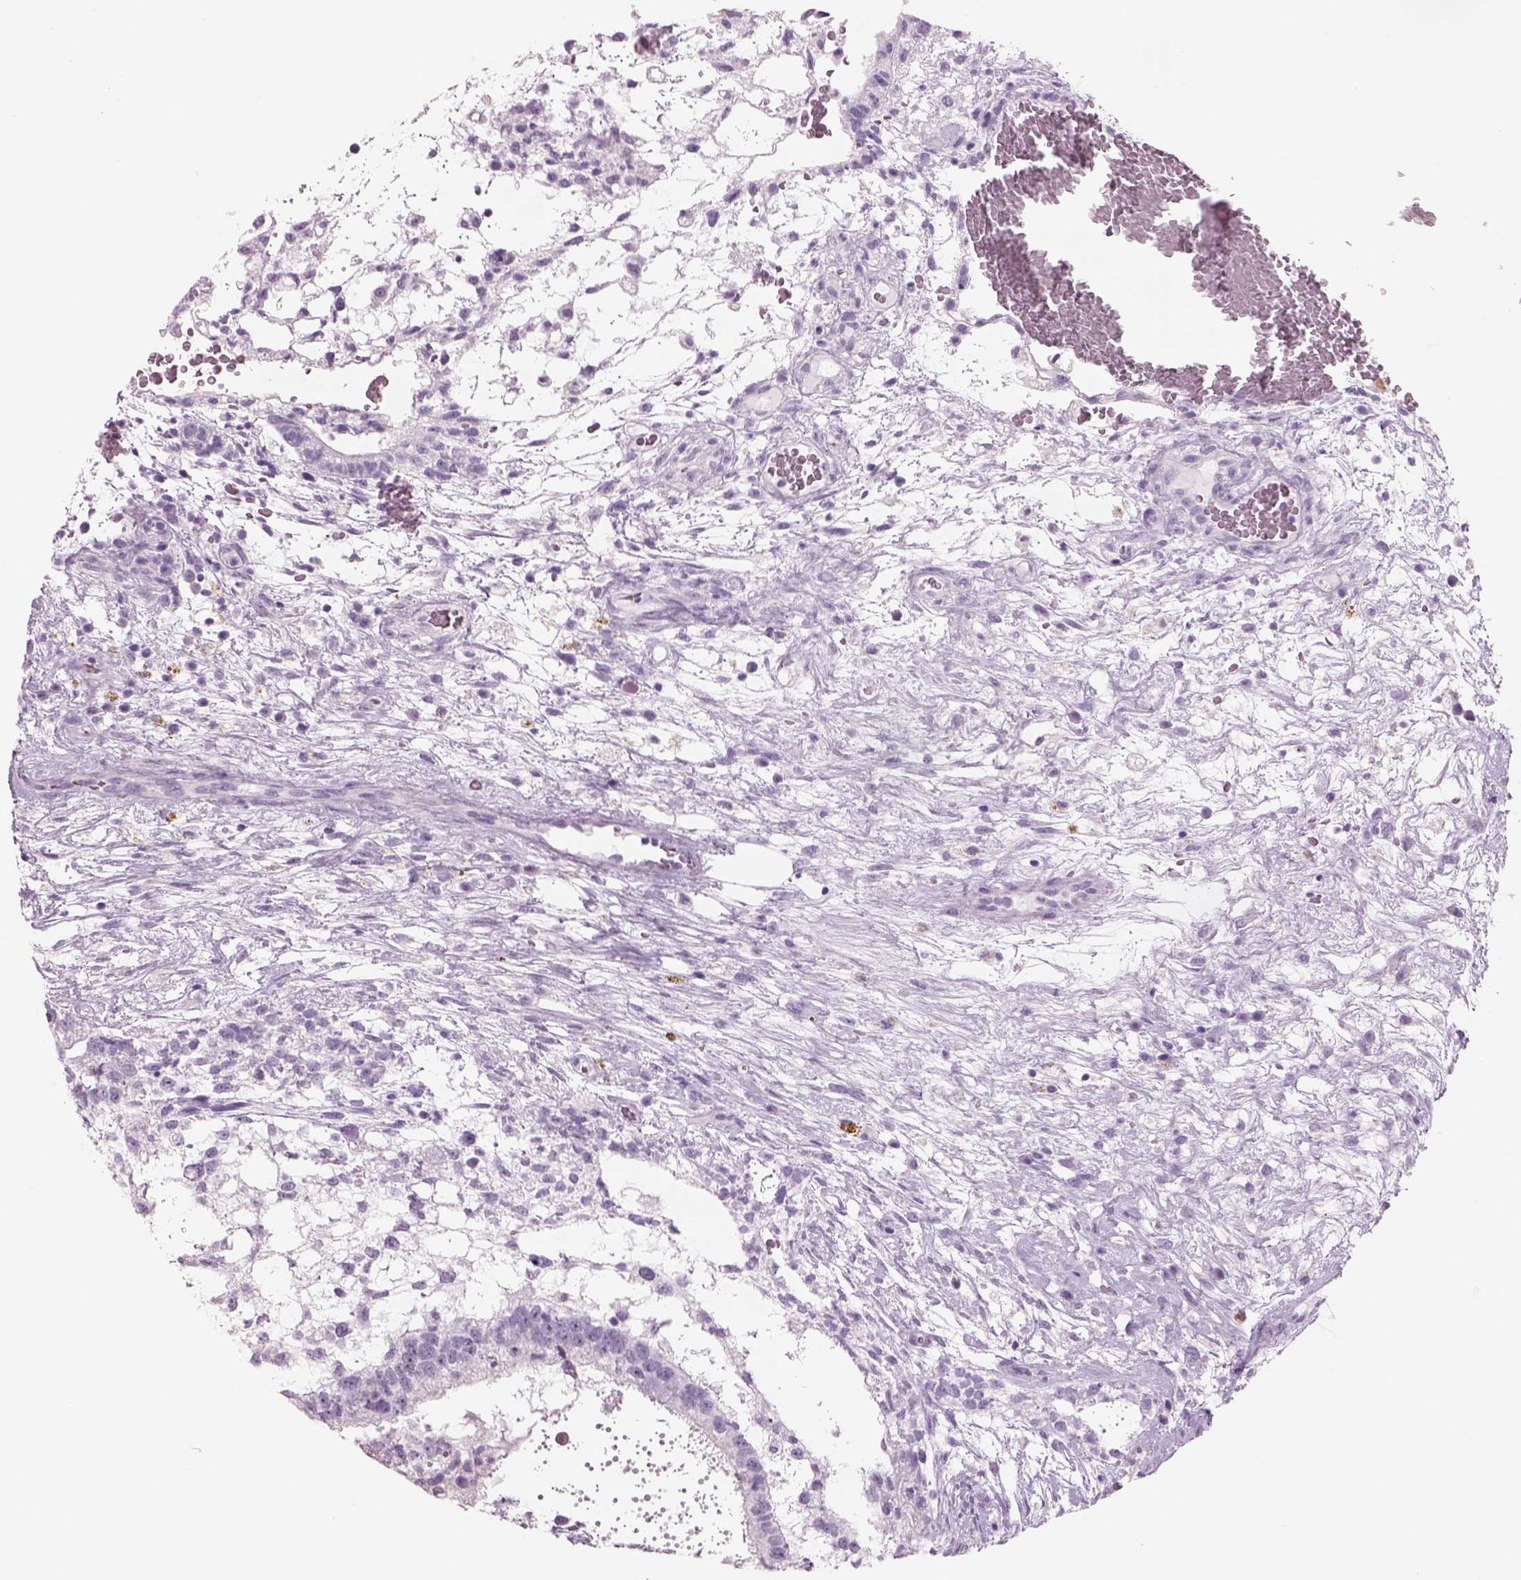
{"staining": {"intensity": "negative", "quantity": "none", "location": "none"}, "tissue": "testis cancer", "cell_type": "Tumor cells", "image_type": "cancer", "snomed": [{"axis": "morphology", "description": "Normal tissue, NOS"}, {"axis": "morphology", "description": "Carcinoma, Embryonal, NOS"}, {"axis": "topography", "description": "Testis"}], "caption": "Immunohistochemistry micrograph of neoplastic tissue: testis cancer stained with DAB (3,3'-diaminobenzidine) reveals no significant protein staining in tumor cells.", "gene": "RHO", "patient": {"sex": "male", "age": 32}}